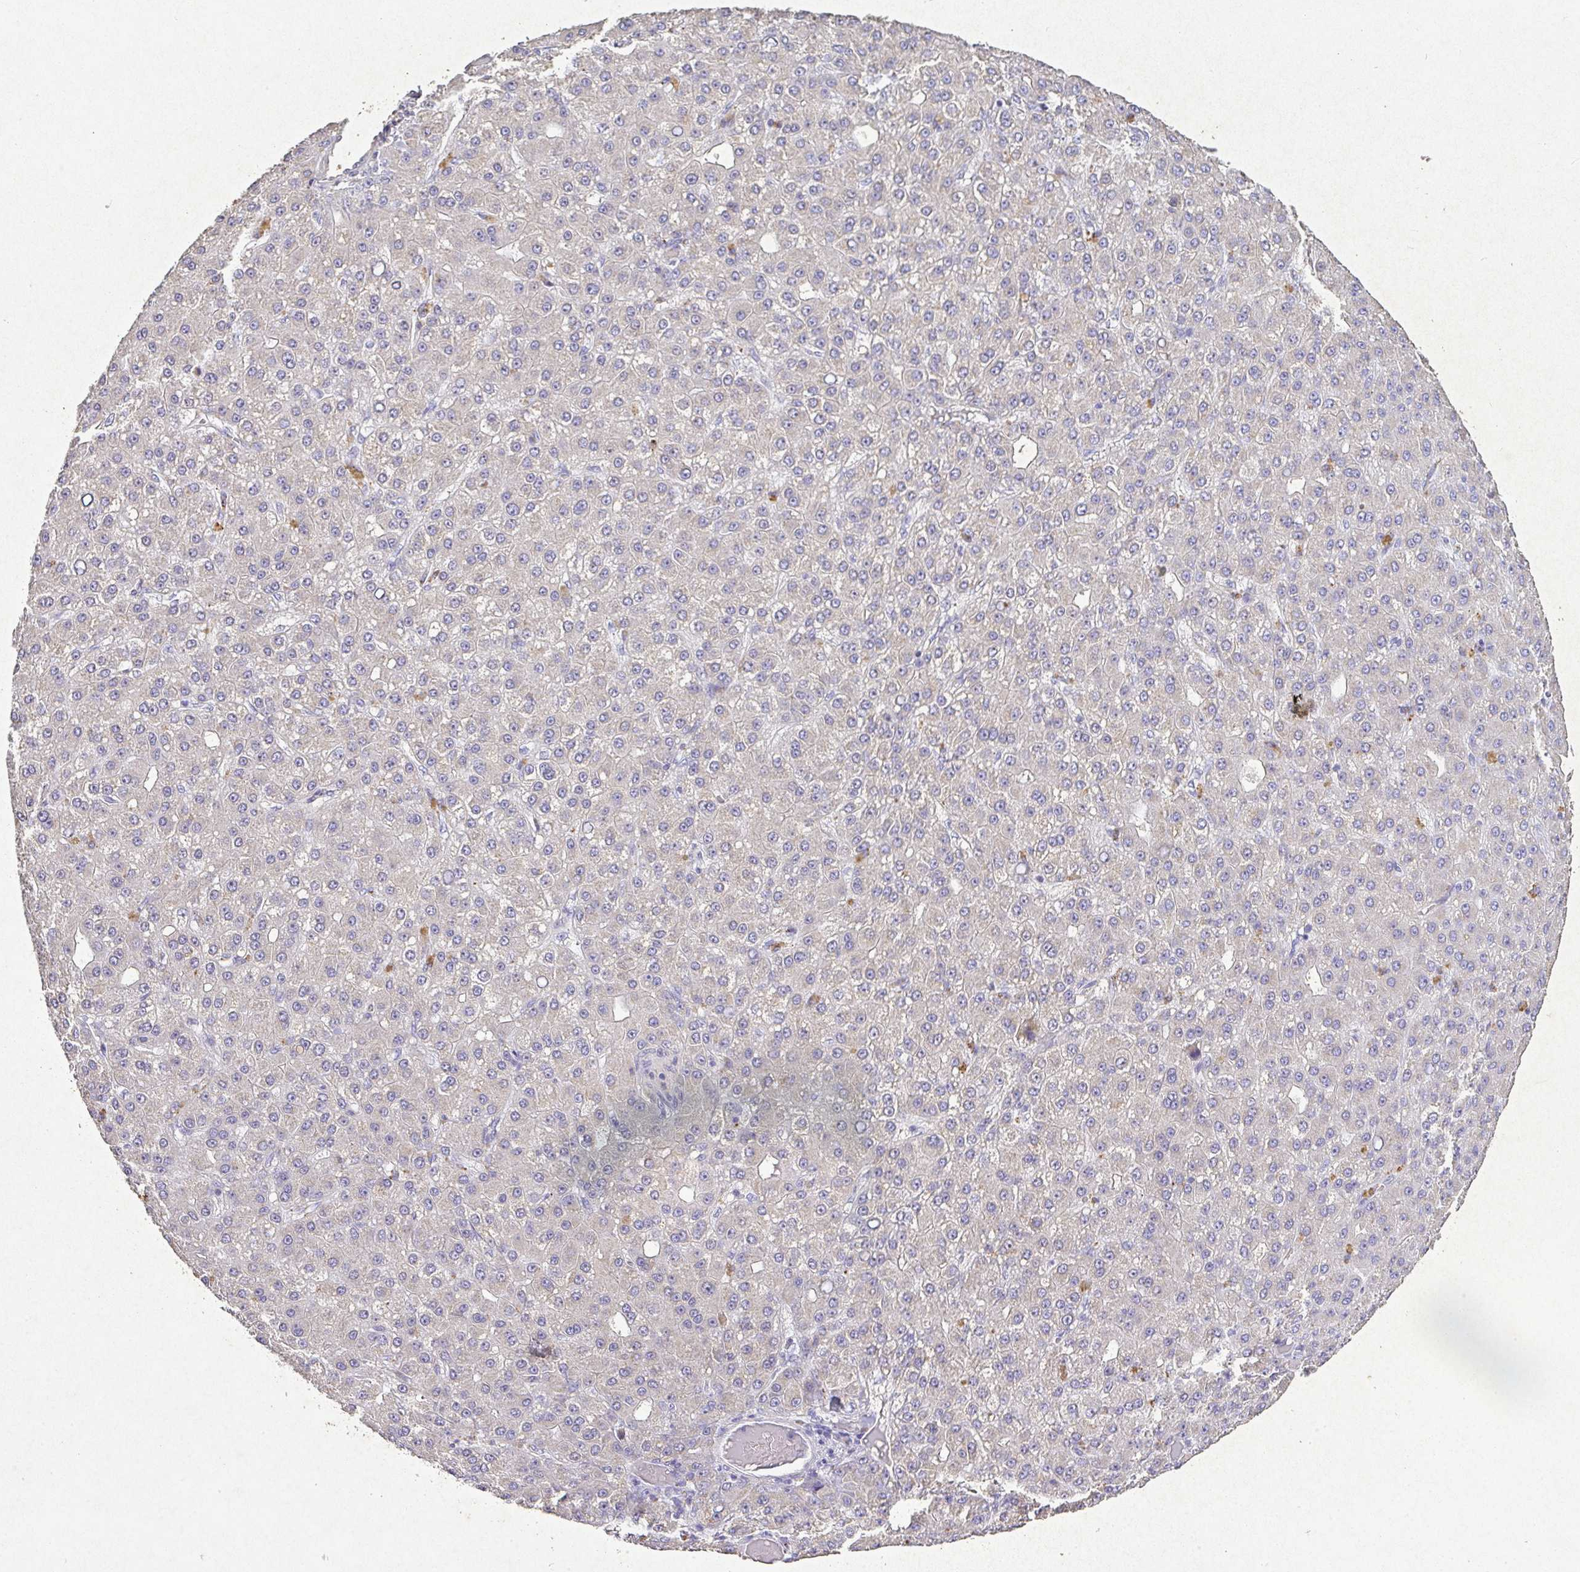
{"staining": {"intensity": "negative", "quantity": "none", "location": "none"}, "tissue": "liver cancer", "cell_type": "Tumor cells", "image_type": "cancer", "snomed": [{"axis": "morphology", "description": "Carcinoma, Hepatocellular, NOS"}, {"axis": "topography", "description": "Liver"}], "caption": "Tumor cells show no significant staining in liver cancer. The staining is performed using DAB (3,3'-diaminobenzidine) brown chromogen with nuclei counter-stained in using hematoxylin.", "gene": "RPS2", "patient": {"sex": "male", "age": 67}}